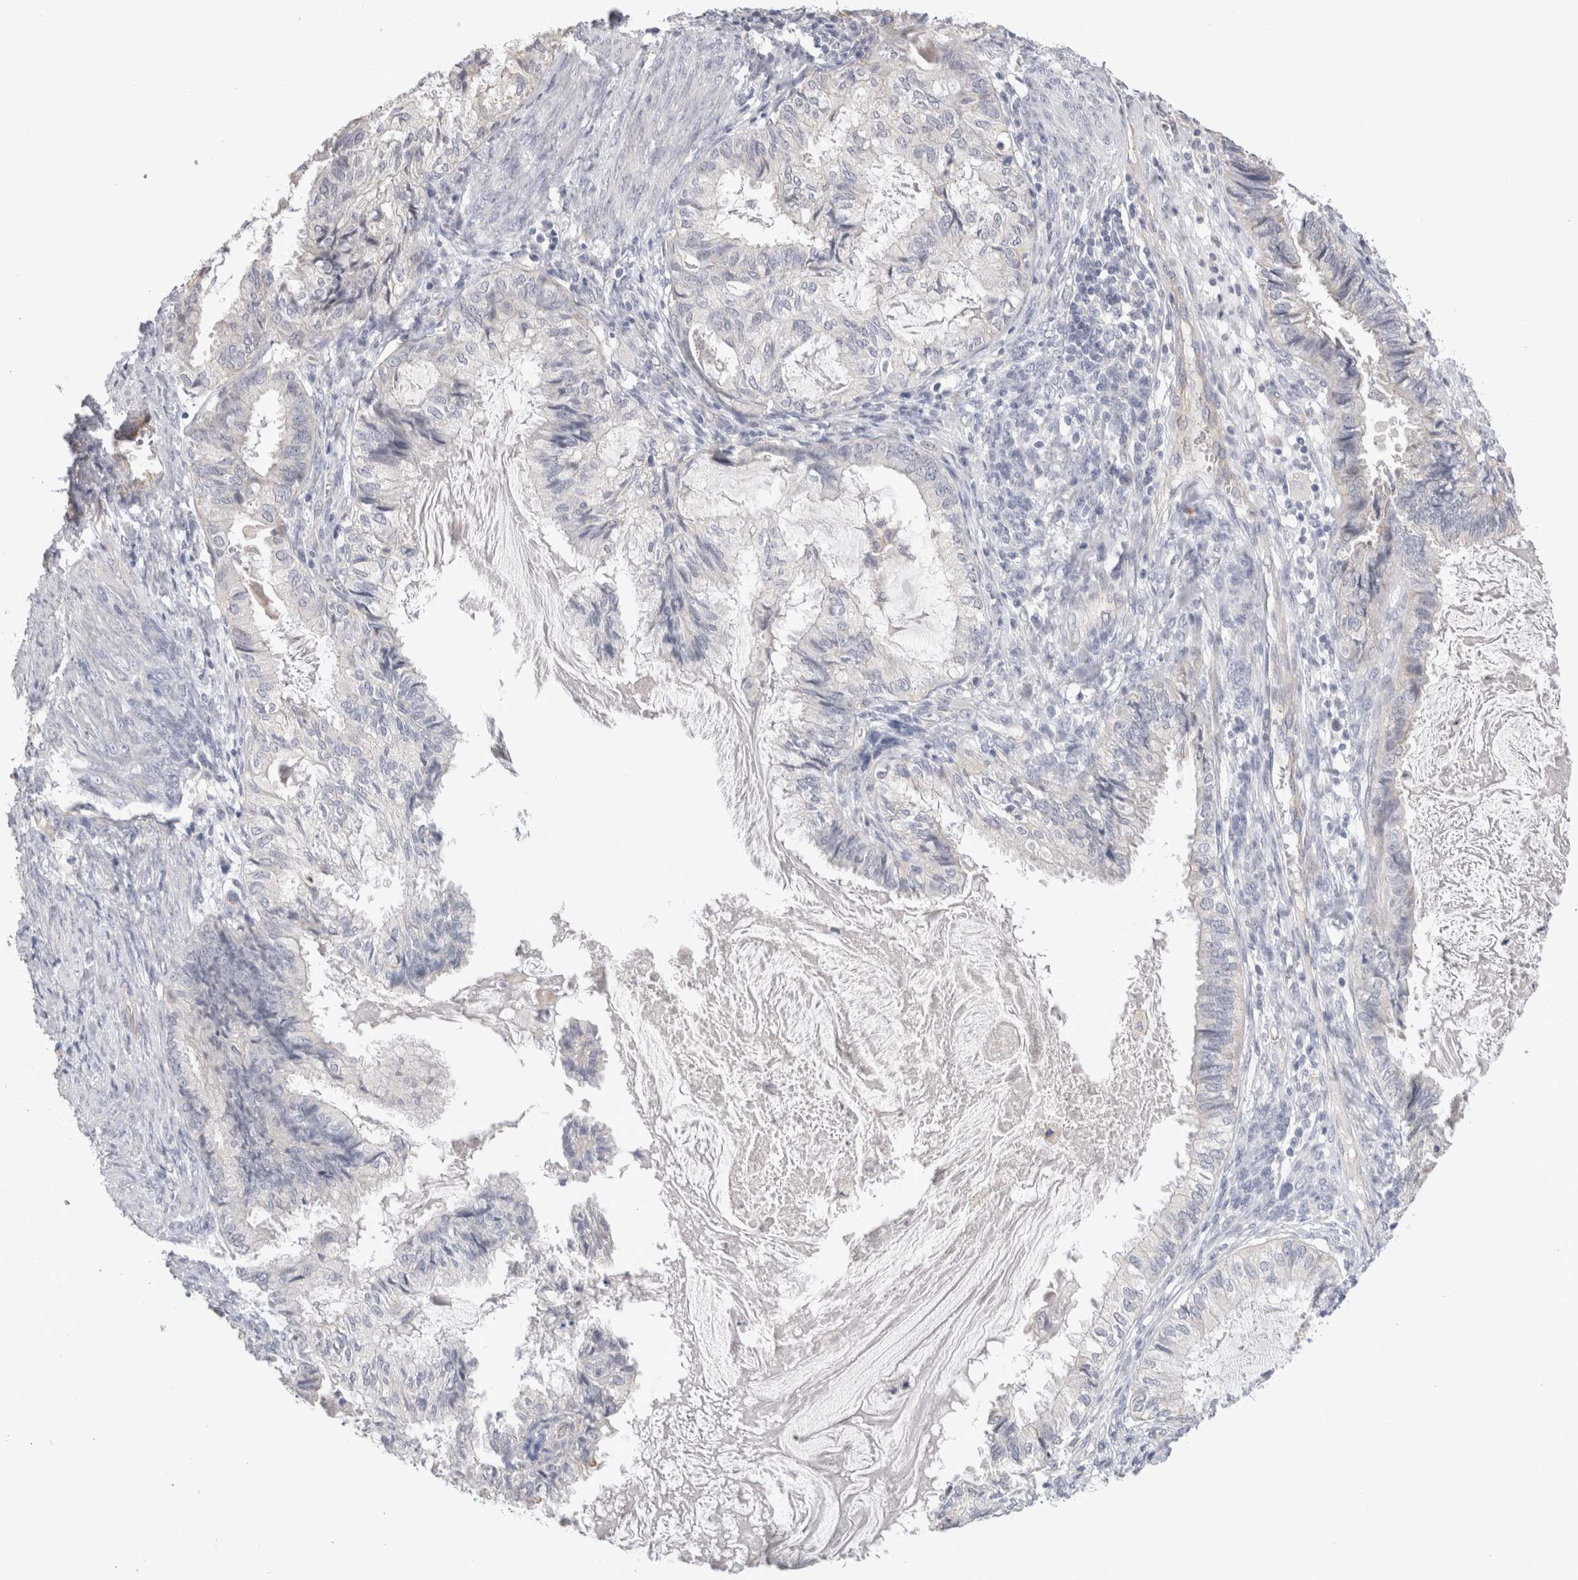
{"staining": {"intensity": "negative", "quantity": "none", "location": "none"}, "tissue": "cervical cancer", "cell_type": "Tumor cells", "image_type": "cancer", "snomed": [{"axis": "morphology", "description": "Normal tissue, NOS"}, {"axis": "morphology", "description": "Adenocarcinoma, NOS"}, {"axis": "topography", "description": "Cervix"}, {"axis": "topography", "description": "Endometrium"}], "caption": "Tumor cells are negative for brown protein staining in cervical cancer. (Stains: DAB IHC with hematoxylin counter stain, Microscopy: brightfield microscopy at high magnification).", "gene": "AFP", "patient": {"sex": "female", "age": 86}}